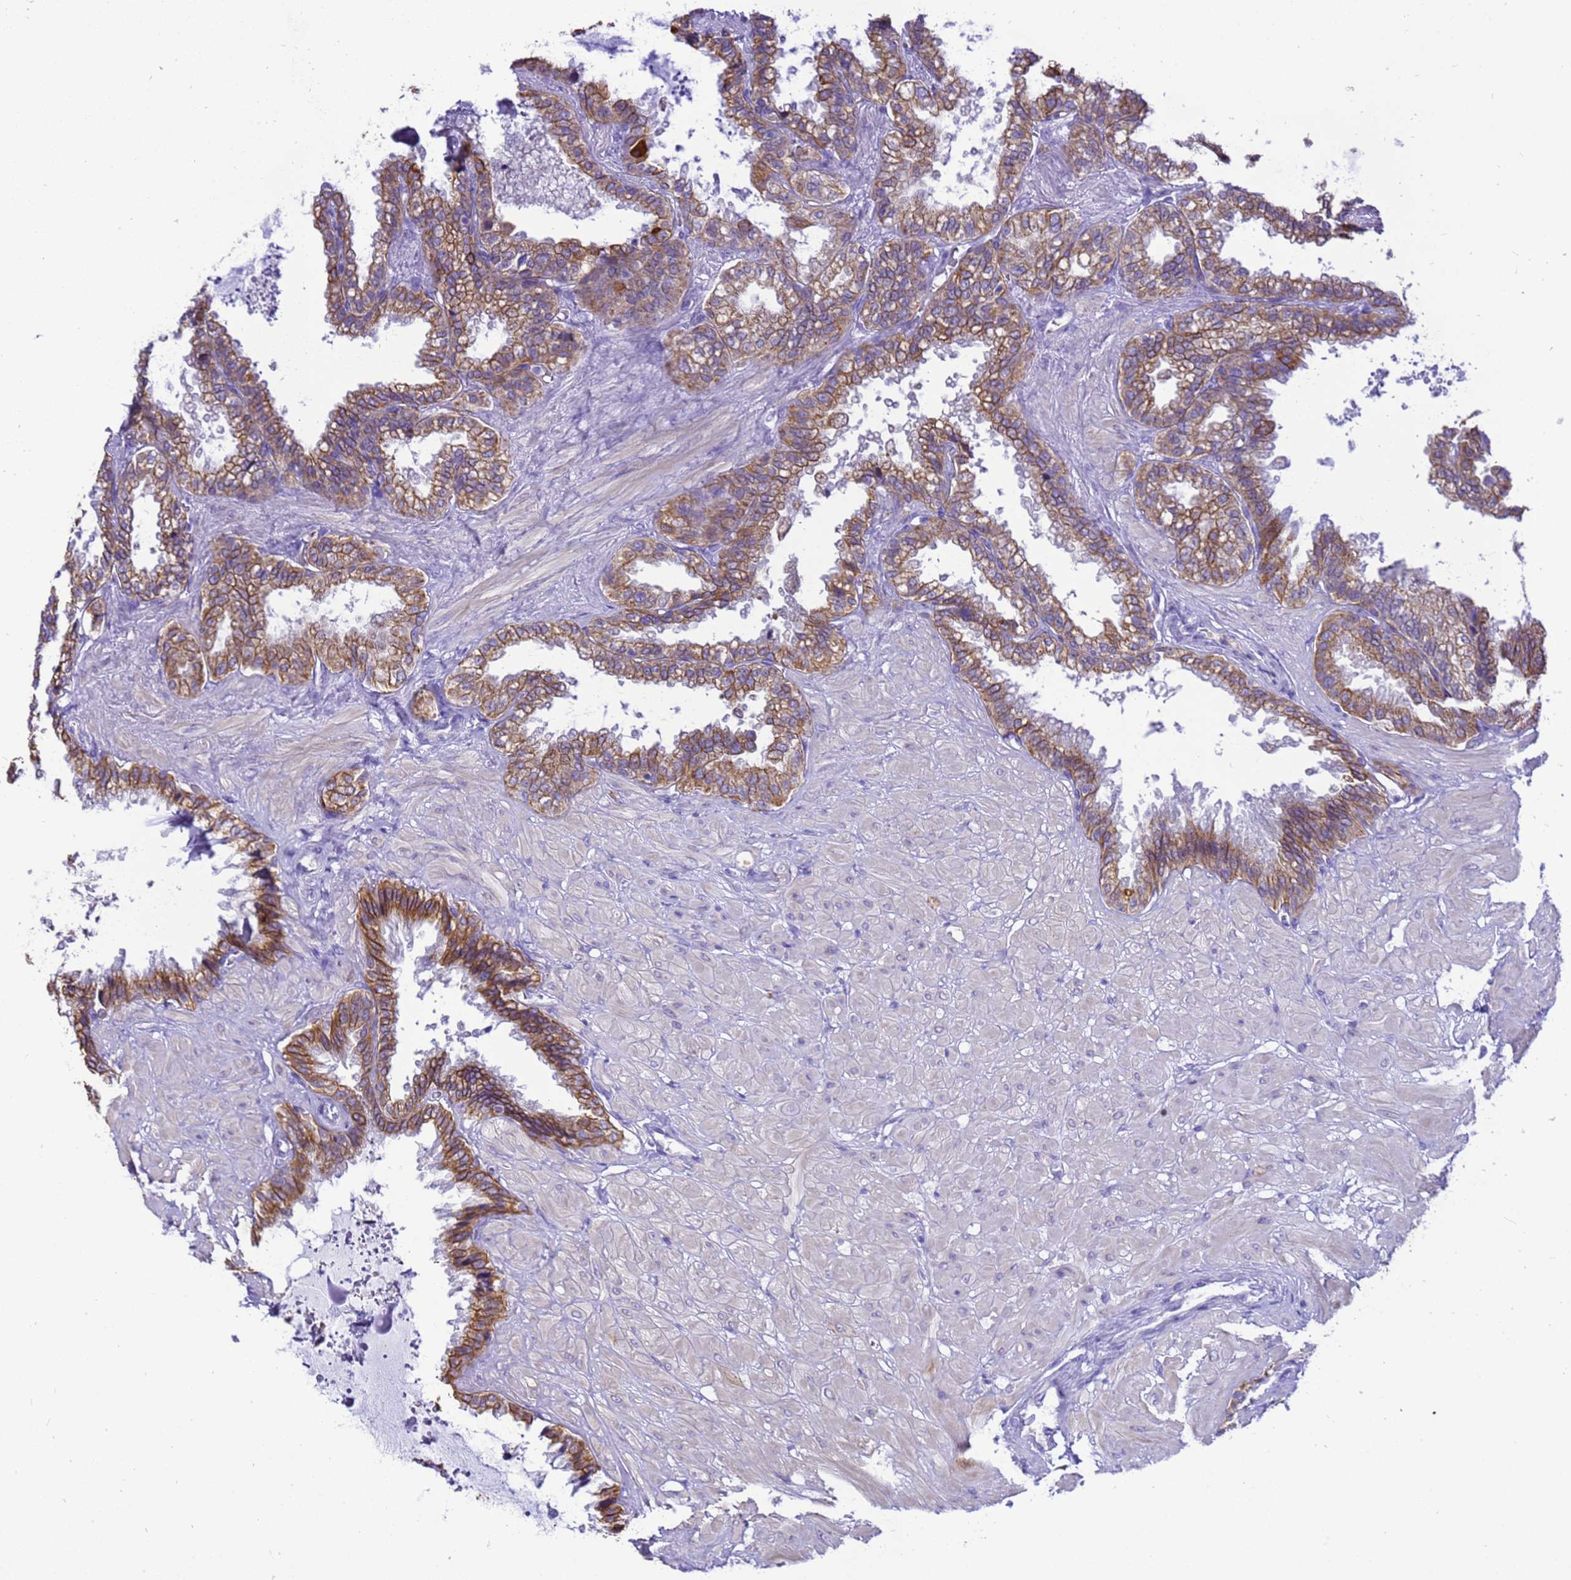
{"staining": {"intensity": "moderate", "quantity": ">75%", "location": "cytoplasmic/membranous"}, "tissue": "seminal vesicle", "cell_type": "Glandular cells", "image_type": "normal", "snomed": [{"axis": "morphology", "description": "Normal tissue, NOS"}, {"axis": "topography", "description": "Seminal veicle"}], "caption": "Normal seminal vesicle reveals moderate cytoplasmic/membranous positivity in approximately >75% of glandular cells.", "gene": "PIEZO2", "patient": {"sex": "male", "age": 46}}